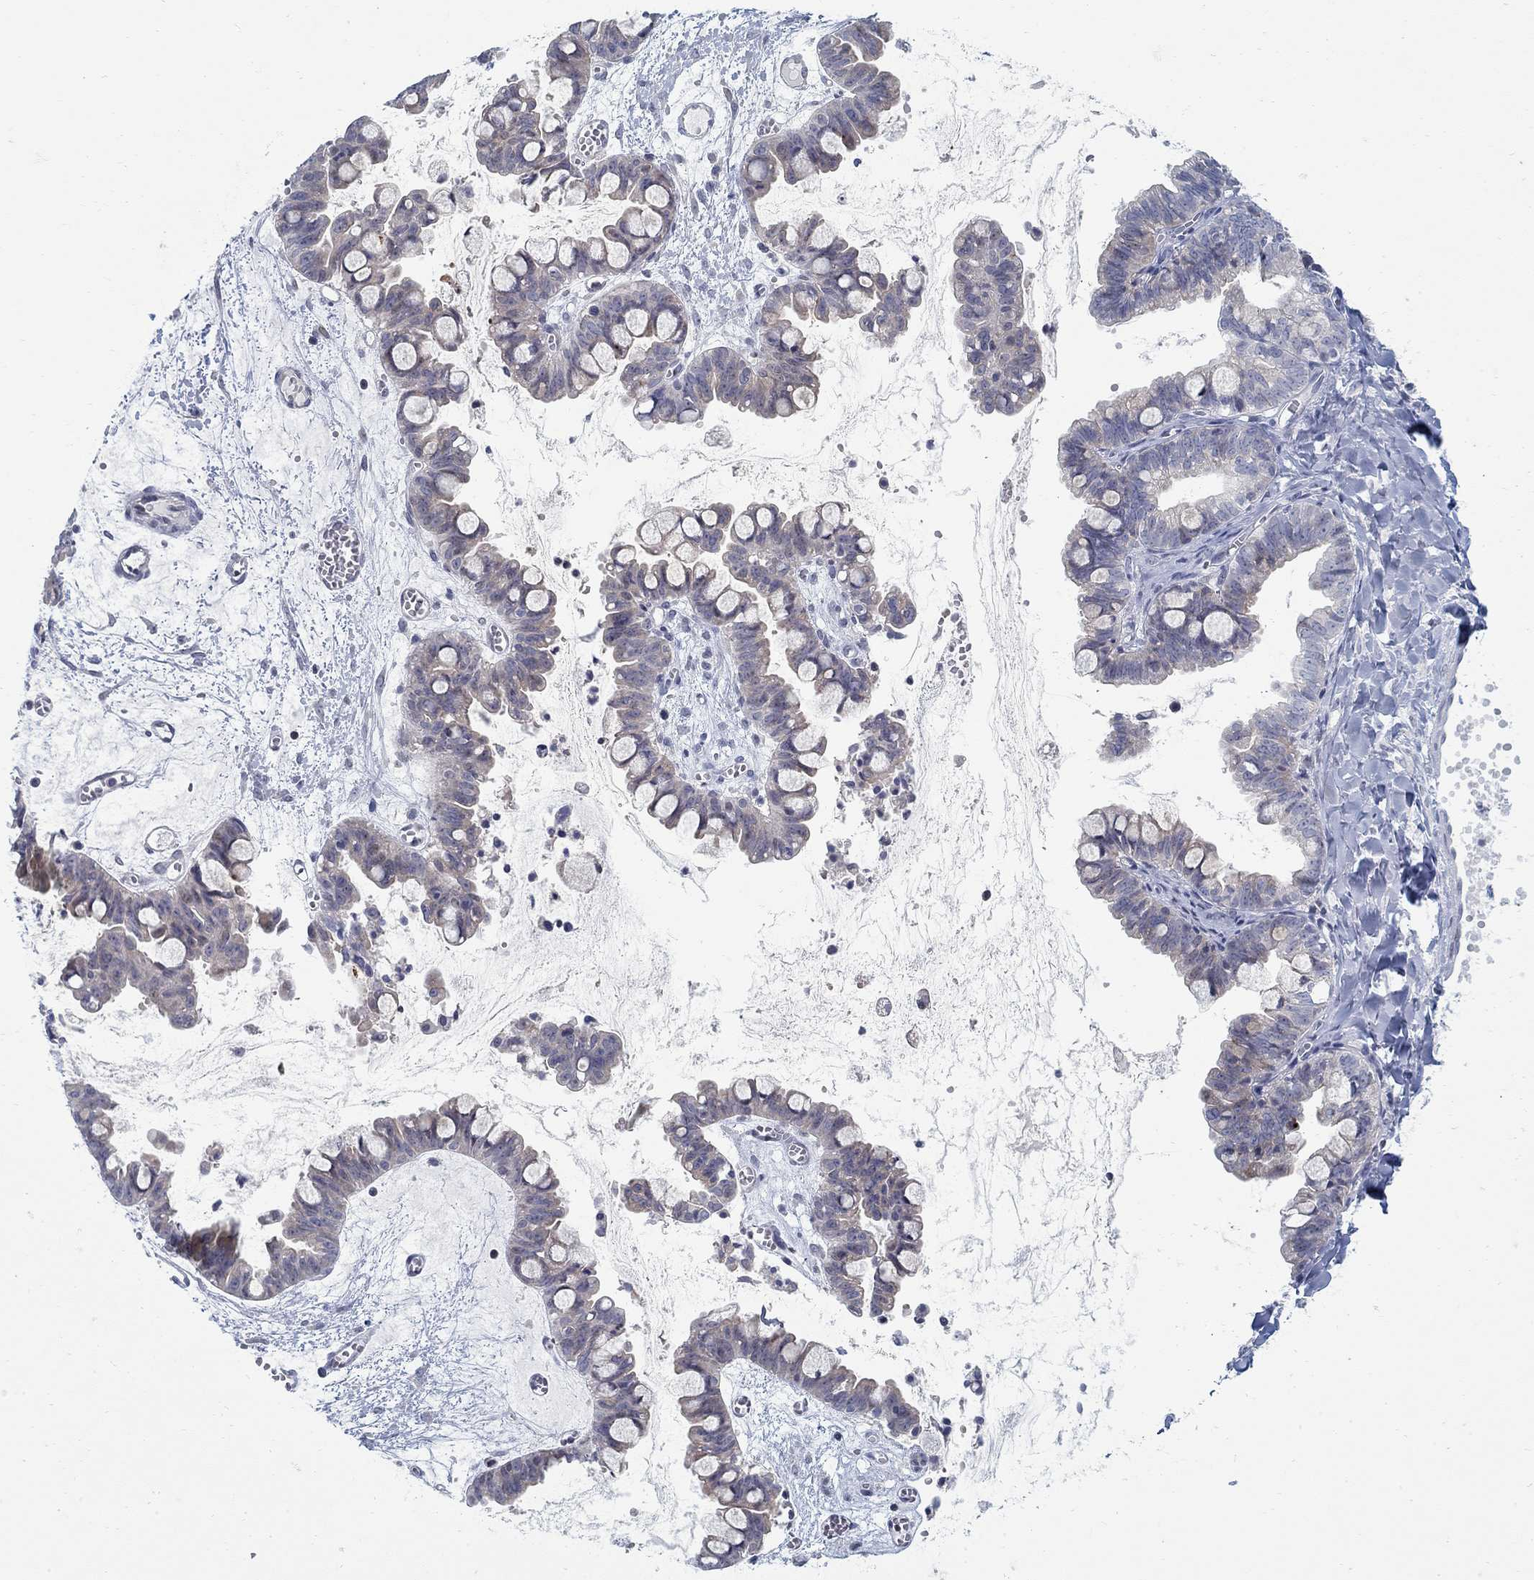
{"staining": {"intensity": "negative", "quantity": "none", "location": "none"}, "tissue": "ovarian cancer", "cell_type": "Tumor cells", "image_type": "cancer", "snomed": [{"axis": "morphology", "description": "Cystadenocarcinoma, mucinous, NOS"}, {"axis": "topography", "description": "Ovary"}], "caption": "High power microscopy micrograph of an immunohistochemistry micrograph of mucinous cystadenocarcinoma (ovarian), revealing no significant expression in tumor cells.", "gene": "ANO7", "patient": {"sex": "female", "age": 63}}